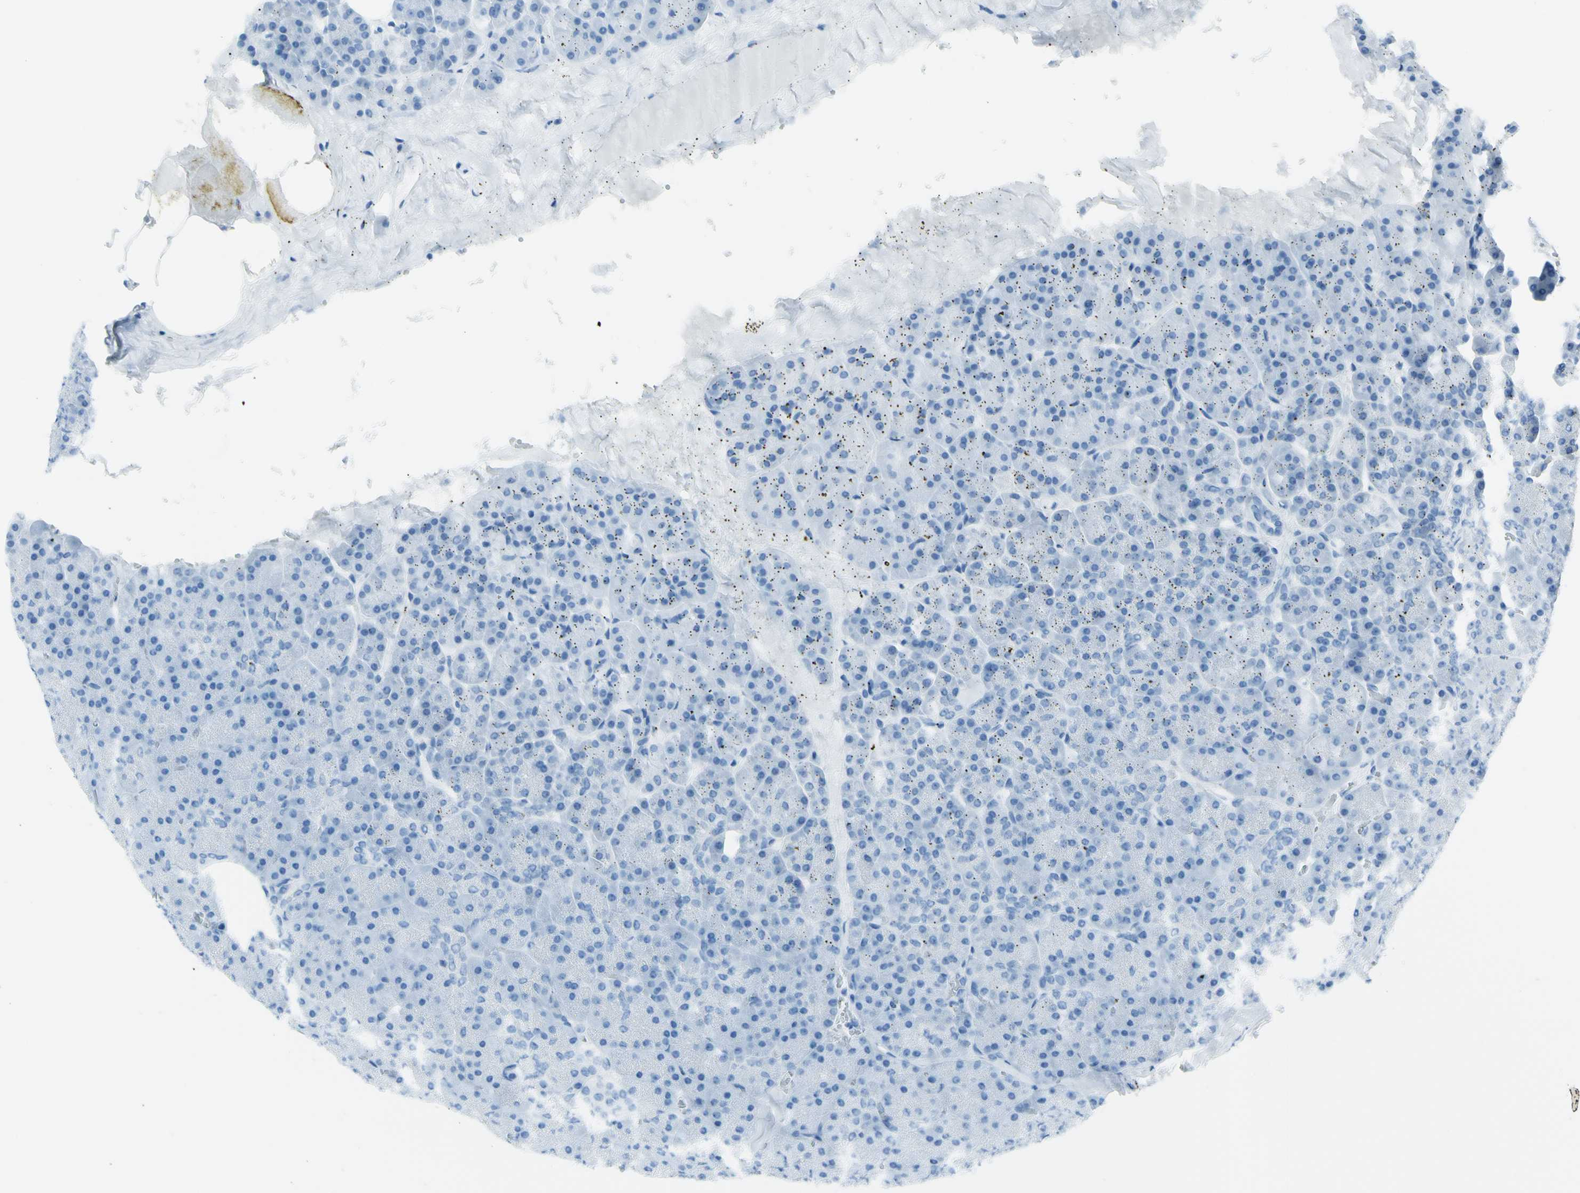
{"staining": {"intensity": "negative", "quantity": "none", "location": "none"}, "tissue": "pancreas", "cell_type": "Exocrine glandular cells", "image_type": "normal", "snomed": [{"axis": "morphology", "description": "Normal tissue, NOS"}, {"axis": "topography", "description": "Pancreas"}], "caption": "This is an immunohistochemistry histopathology image of normal human pancreas. There is no positivity in exocrine glandular cells.", "gene": "AFP", "patient": {"sex": "female", "age": 35}}